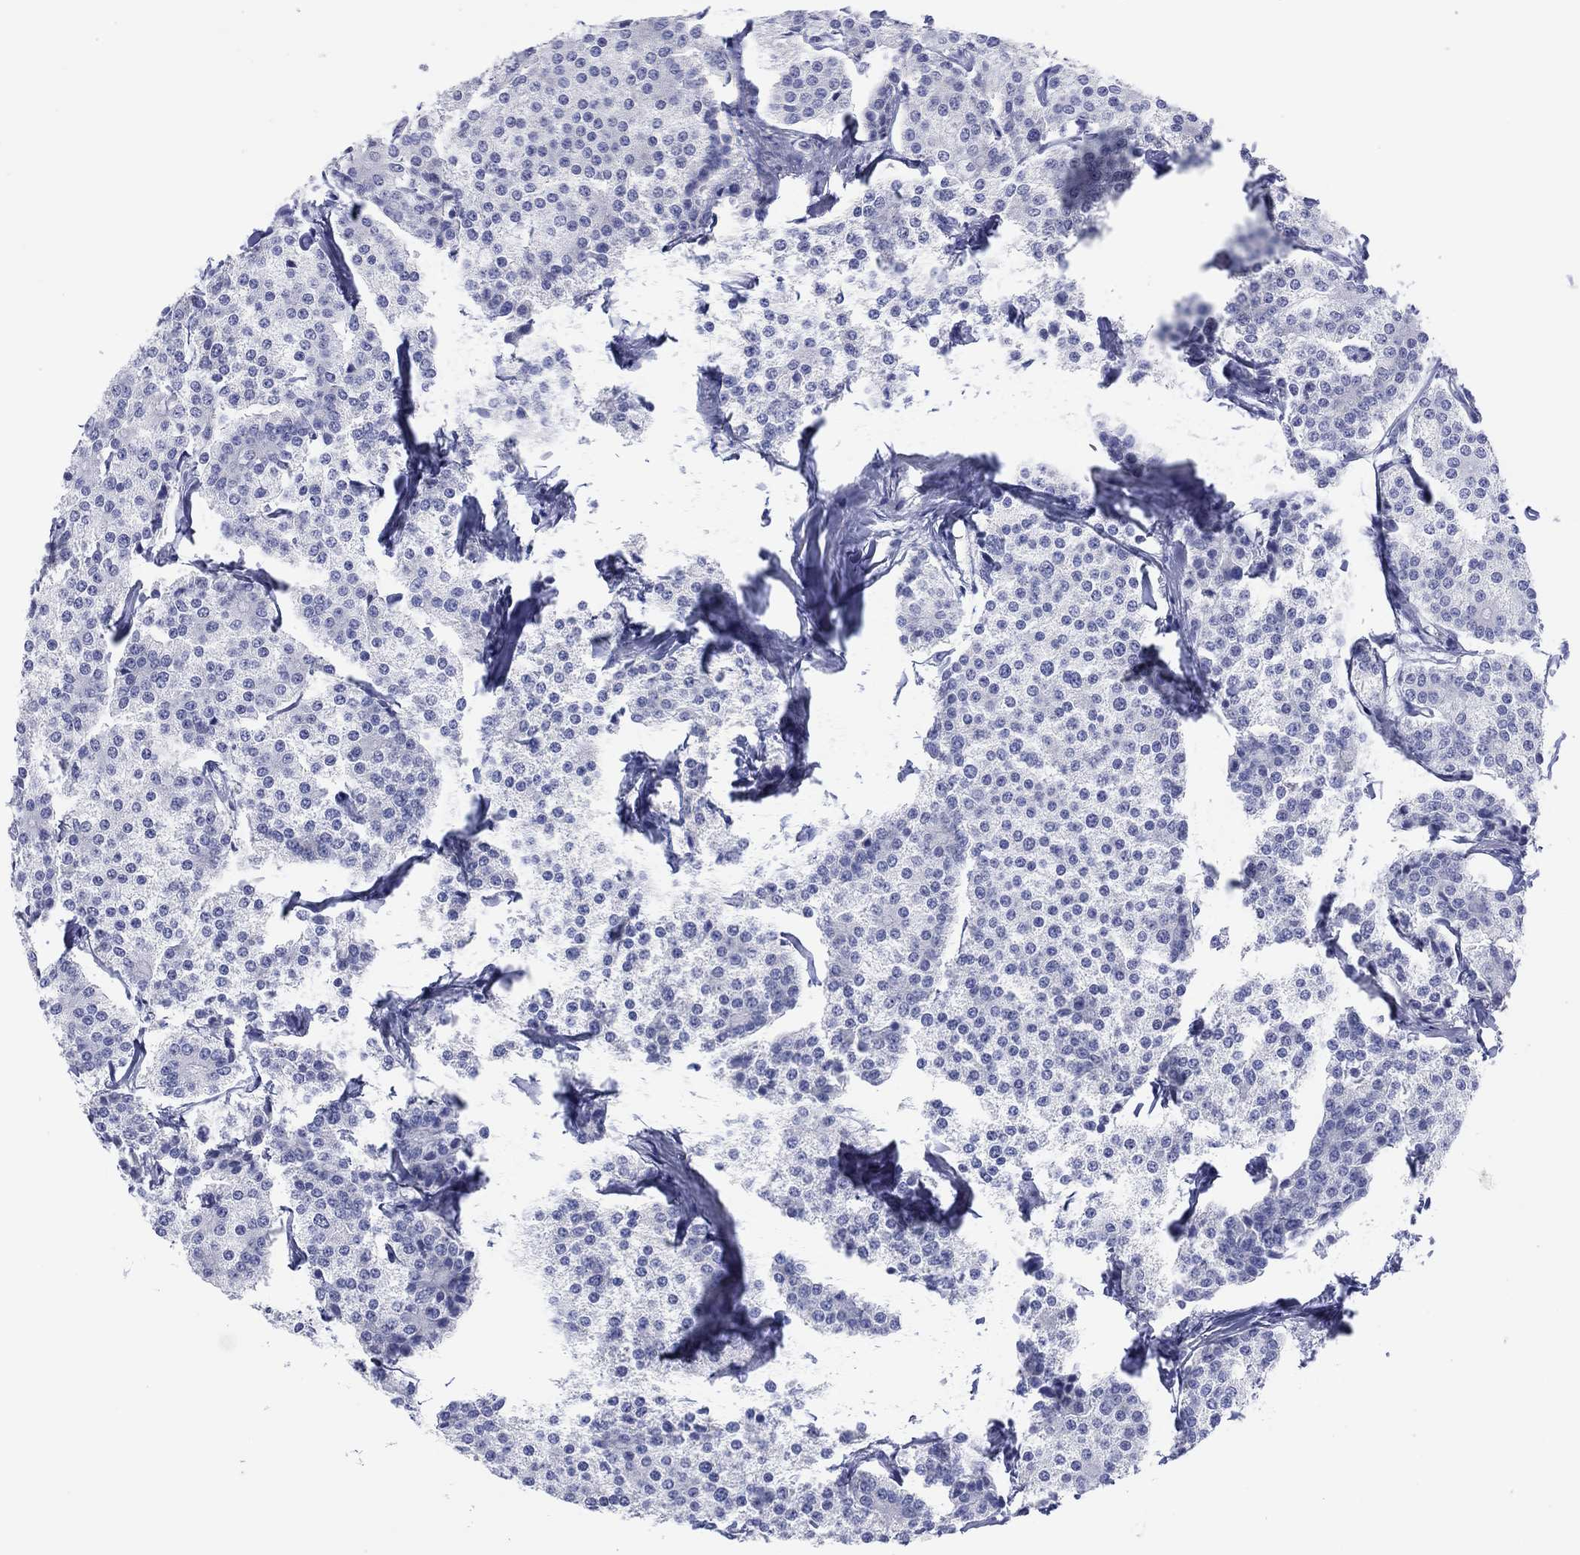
{"staining": {"intensity": "negative", "quantity": "none", "location": "none"}, "tissue": "carcinoid", "cell_type": "Tumor cells", "image_type": "cancer", "snomed": [{"axis": "morphology", "description": "Carcinoid, malignant, NOS"}, {"axis": "topography", "description": "Small intestine"}], "caption": "Carcinoid was stained to show a protein in brown. There is no significant positivity in tumor cells.", "gene": "ERICH3", "patient": {"sex": "female", "age": 65}}